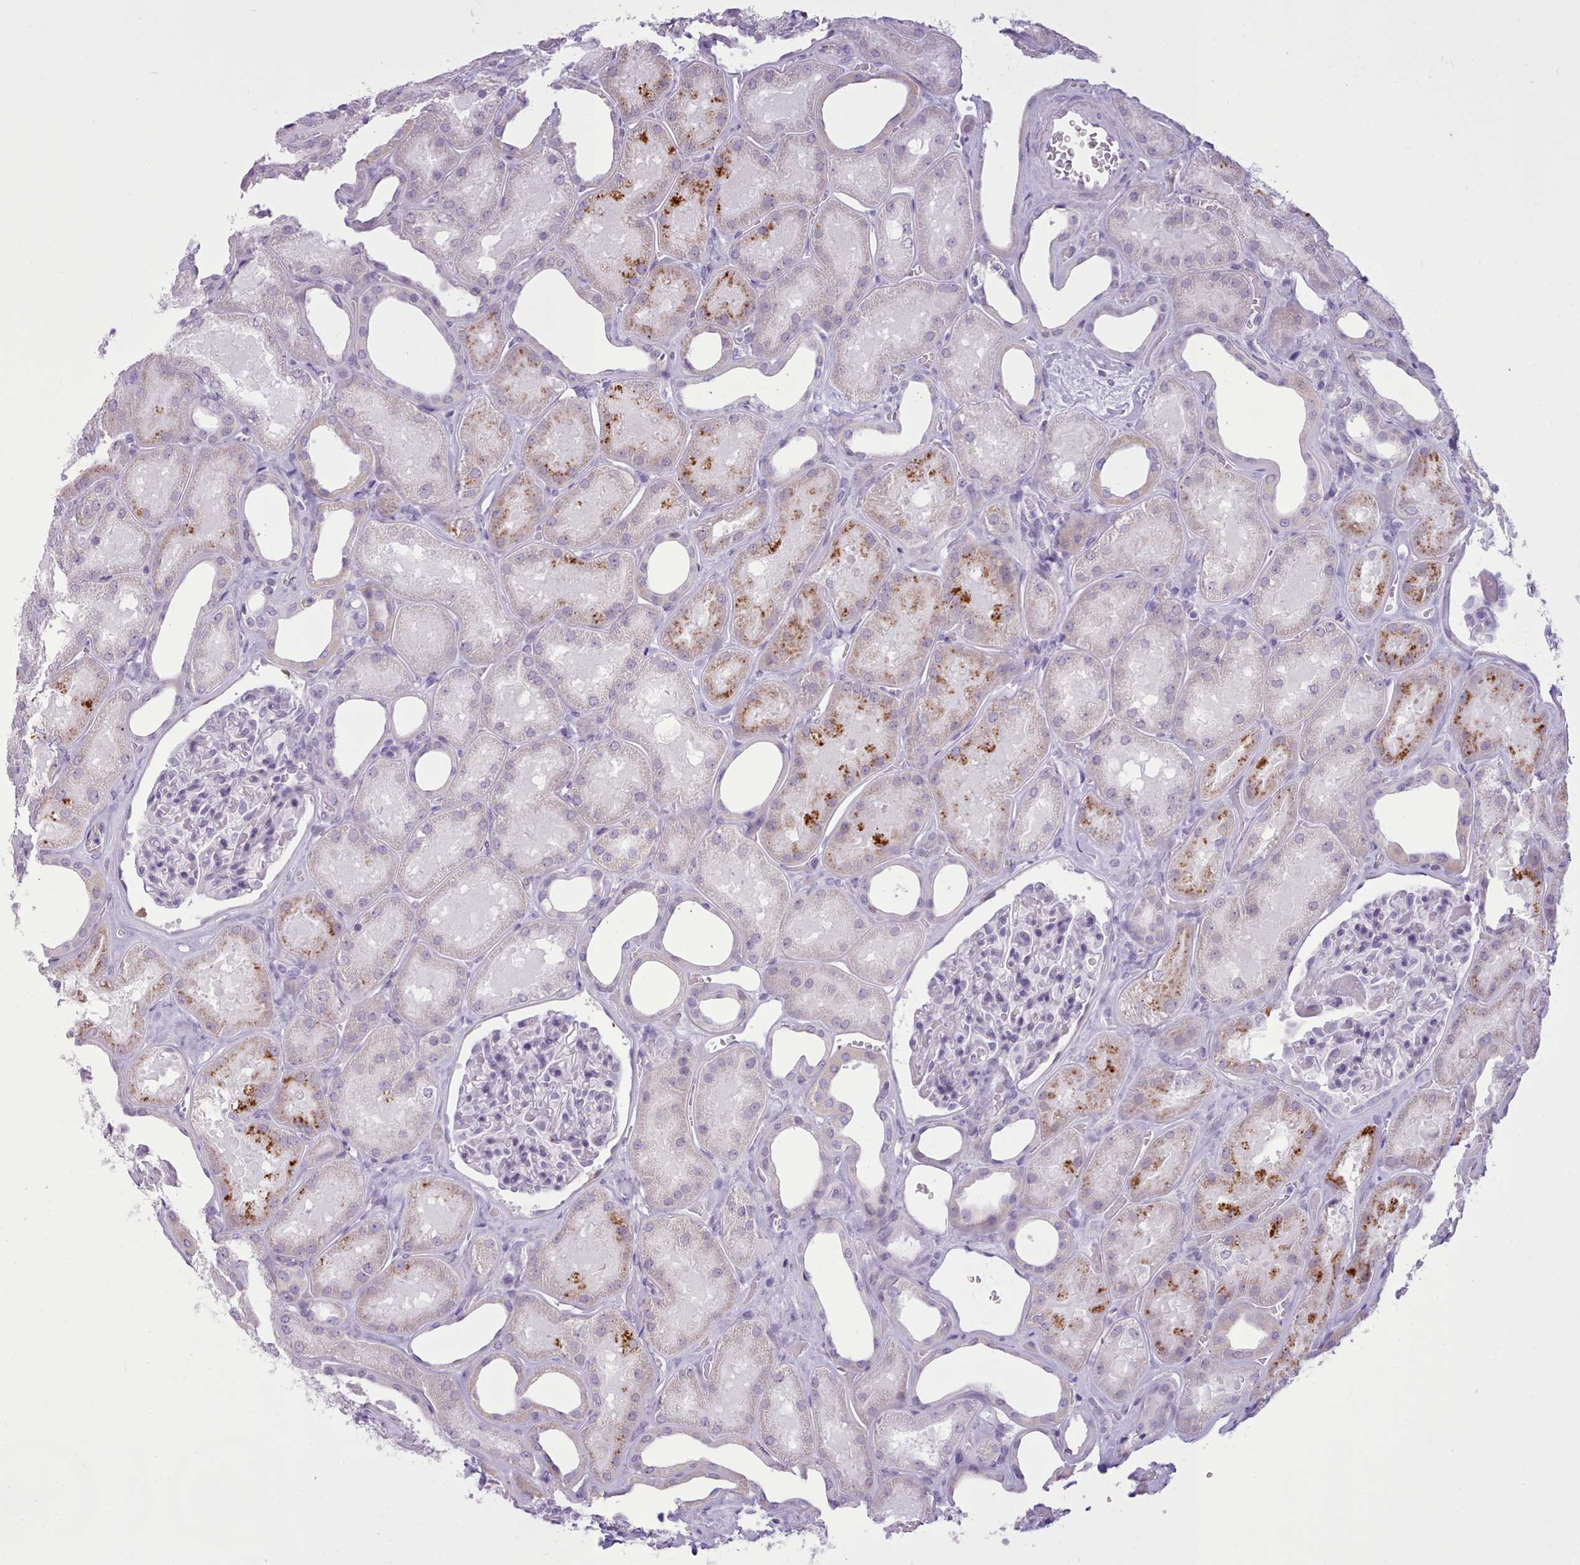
{"staining": {"intensity": "negative", "quantity": "none", "location": "none"}, "tissue": "kidney", "cell_type": "Cells in glomeruli", "image_type": "normal", "snomed": [{"axis": "morphology", "description": "Normal tissue, NOS"}, {"axis": "morphology", "description": "Adenocarcinoma, NOS"}, {"axis": "topography", "description": "Kidney"}], "caption": "Immunohistochemistry micrograph of normal kidney: human kidney stained with DAB (3,3'-diaminobenzidine) demonstrates no significant protein expression in cells in glomeruli.", "gene": "FBXO48", "patient": {"sex": "female", "age": 68}}